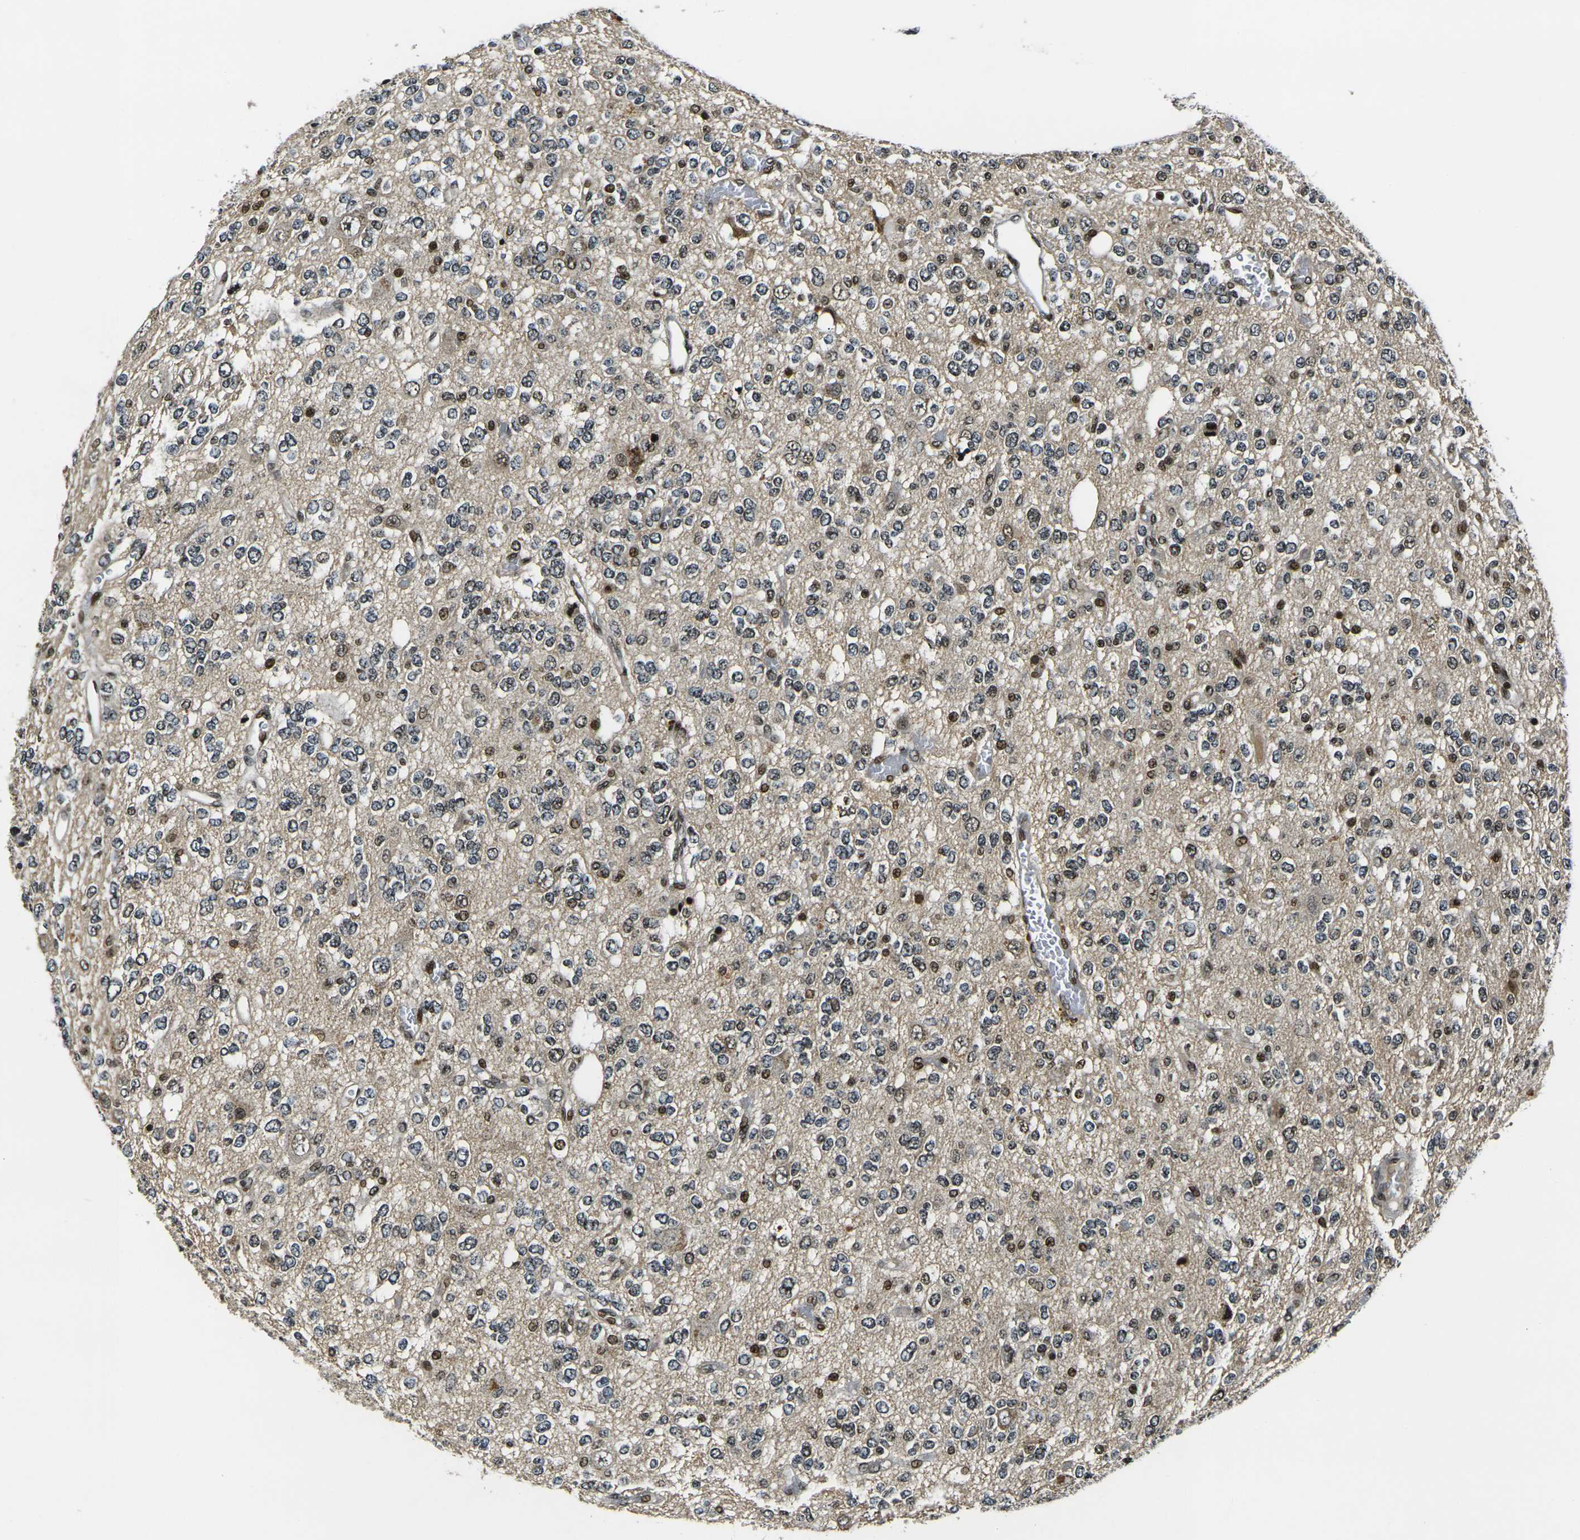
{"staining": {"intensity": "strong", "quantity": "25%-75%", "location": "nuclear"}, "tissue": "glioma", "cell_type": "Tumor cells", "image_type": "cancer", "snomed": [{"axis": "morphology", "description": "Glioma, malignant, Low grade"}, {"axis": "topography", "description": "Brain"}], "caption": "Immunohistochemical staining of human low-grade glioma (malignant) reveals high levels of strong nuclear staining in about 25%-75% of tumor cells. The protein is stained brown, and the nuclei are stained in blue (DAB IHC with brightfield microscopy, high magnification).", "gene": "ACTL6A", "patient": {"sex": "male", "age": 38}}